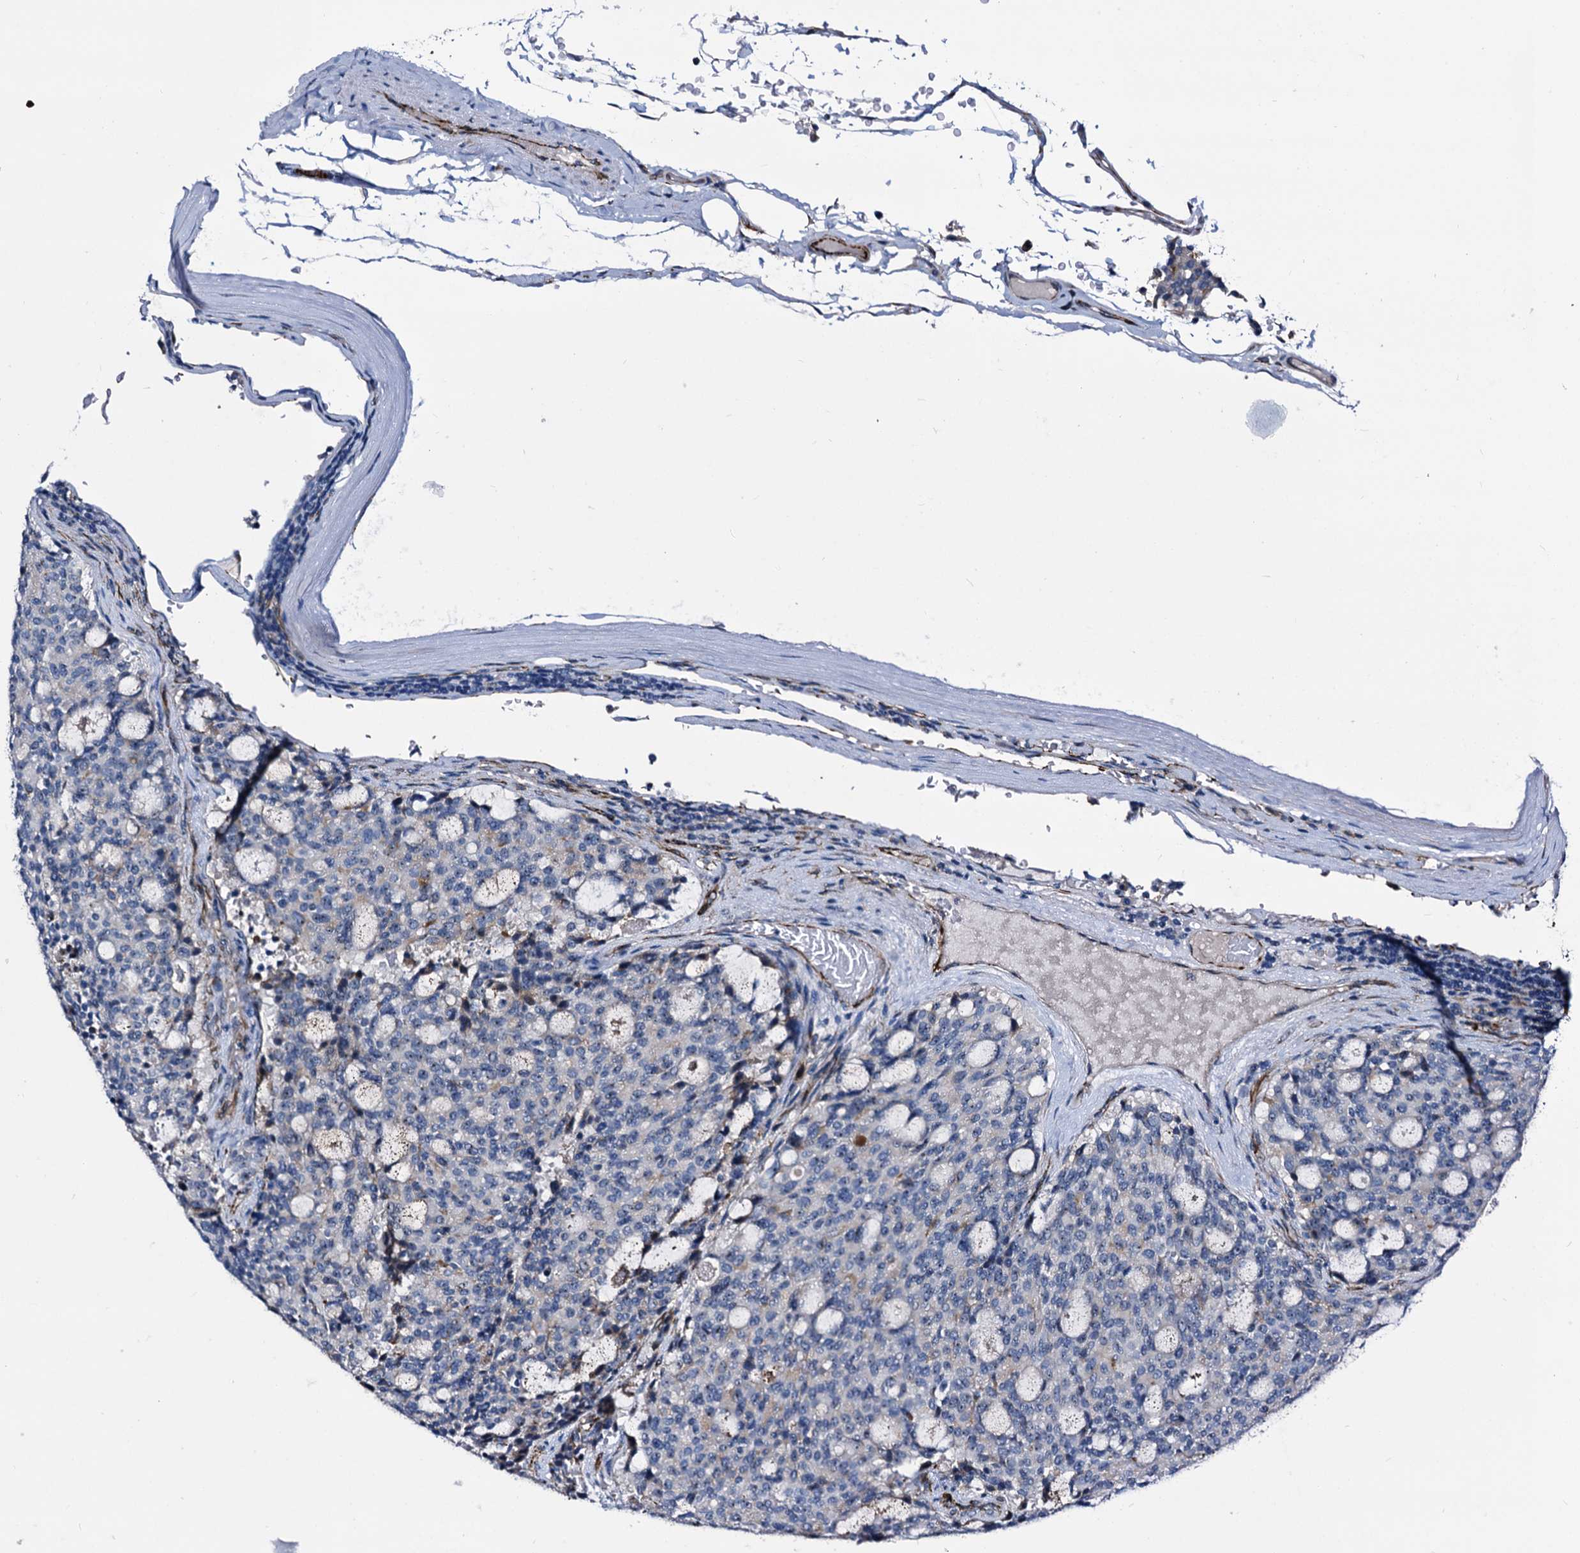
{"staining": {"intensity": "negative", "quantity": "none", "location": "none"}, "tissue": "carcinoid", "cell_type": "Tumor cells", "image_type": "cancer", "snomed": [{"axis": "morphology", "description": "Carcinoid, malignant, NOS"}, {"axis": "topography", "description": "Pancreas"}], "caption": "Immunohistochemistry (IHC) histopathology image of neoplastic tissue: malignant carcinoid stained with DAB reveals no significant protein staining in tumor cells.", "gene": "EMG1", "patient": {"sex": "female", "age": 54}}